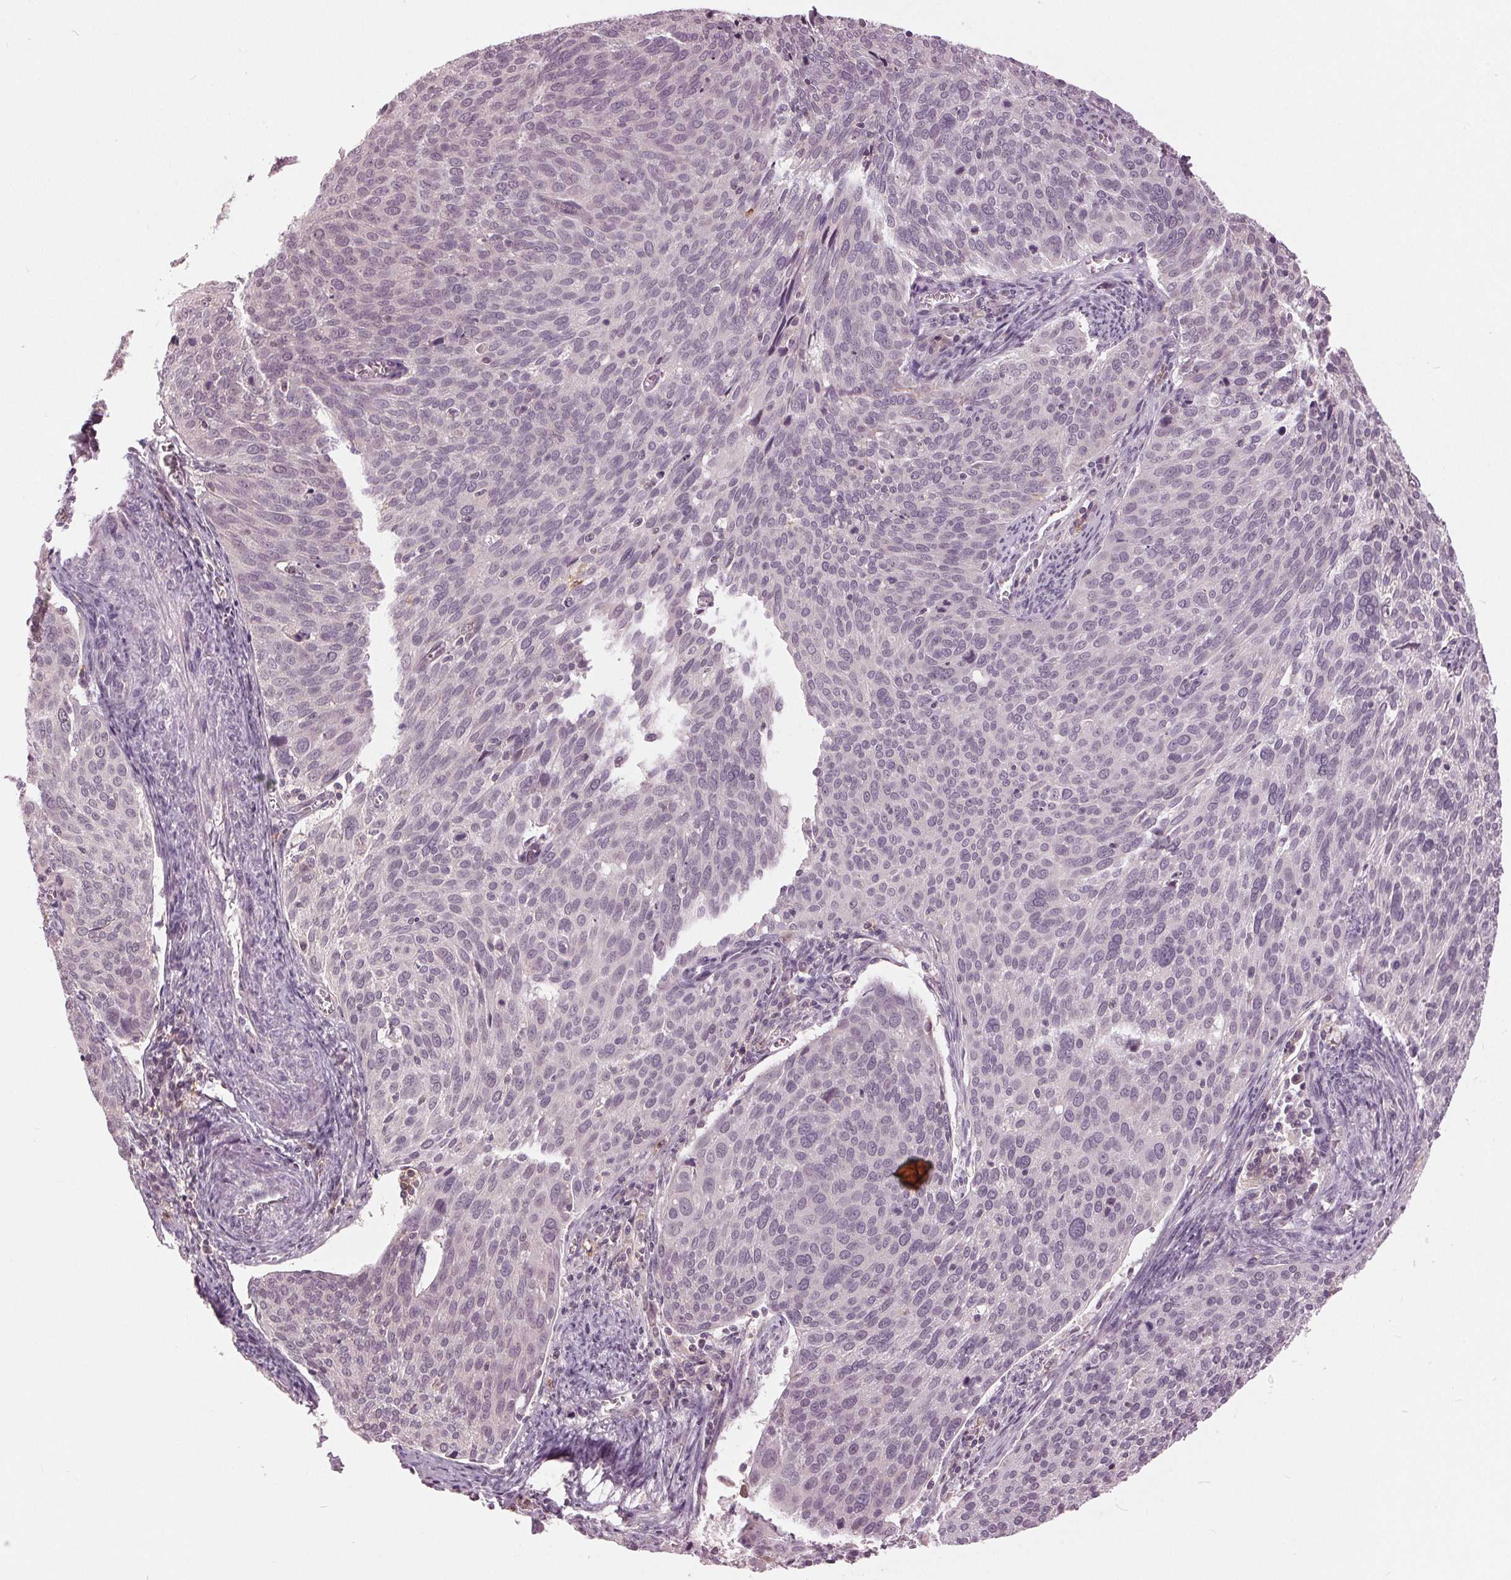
{"staining": {"intensity": "negative", "quantity": "none", "location": "none"}, "tissue": "cervical cancer", "cell_type": "Tumor cells", "image_type": "cancer", "snomed": [{"axis": "morphology", "description": "Squamous cell carcinoma, NOS"}, {"axis": "topography", "description": "Cervix"}], "caption": "IHC micrograph of squamous cell carcinoma (cervical) stained for a protein (brown), which reveals no positivity in tumor cells.", "gene": "SIGLEC6", "patient": {"sex": "female", "age": 39}}